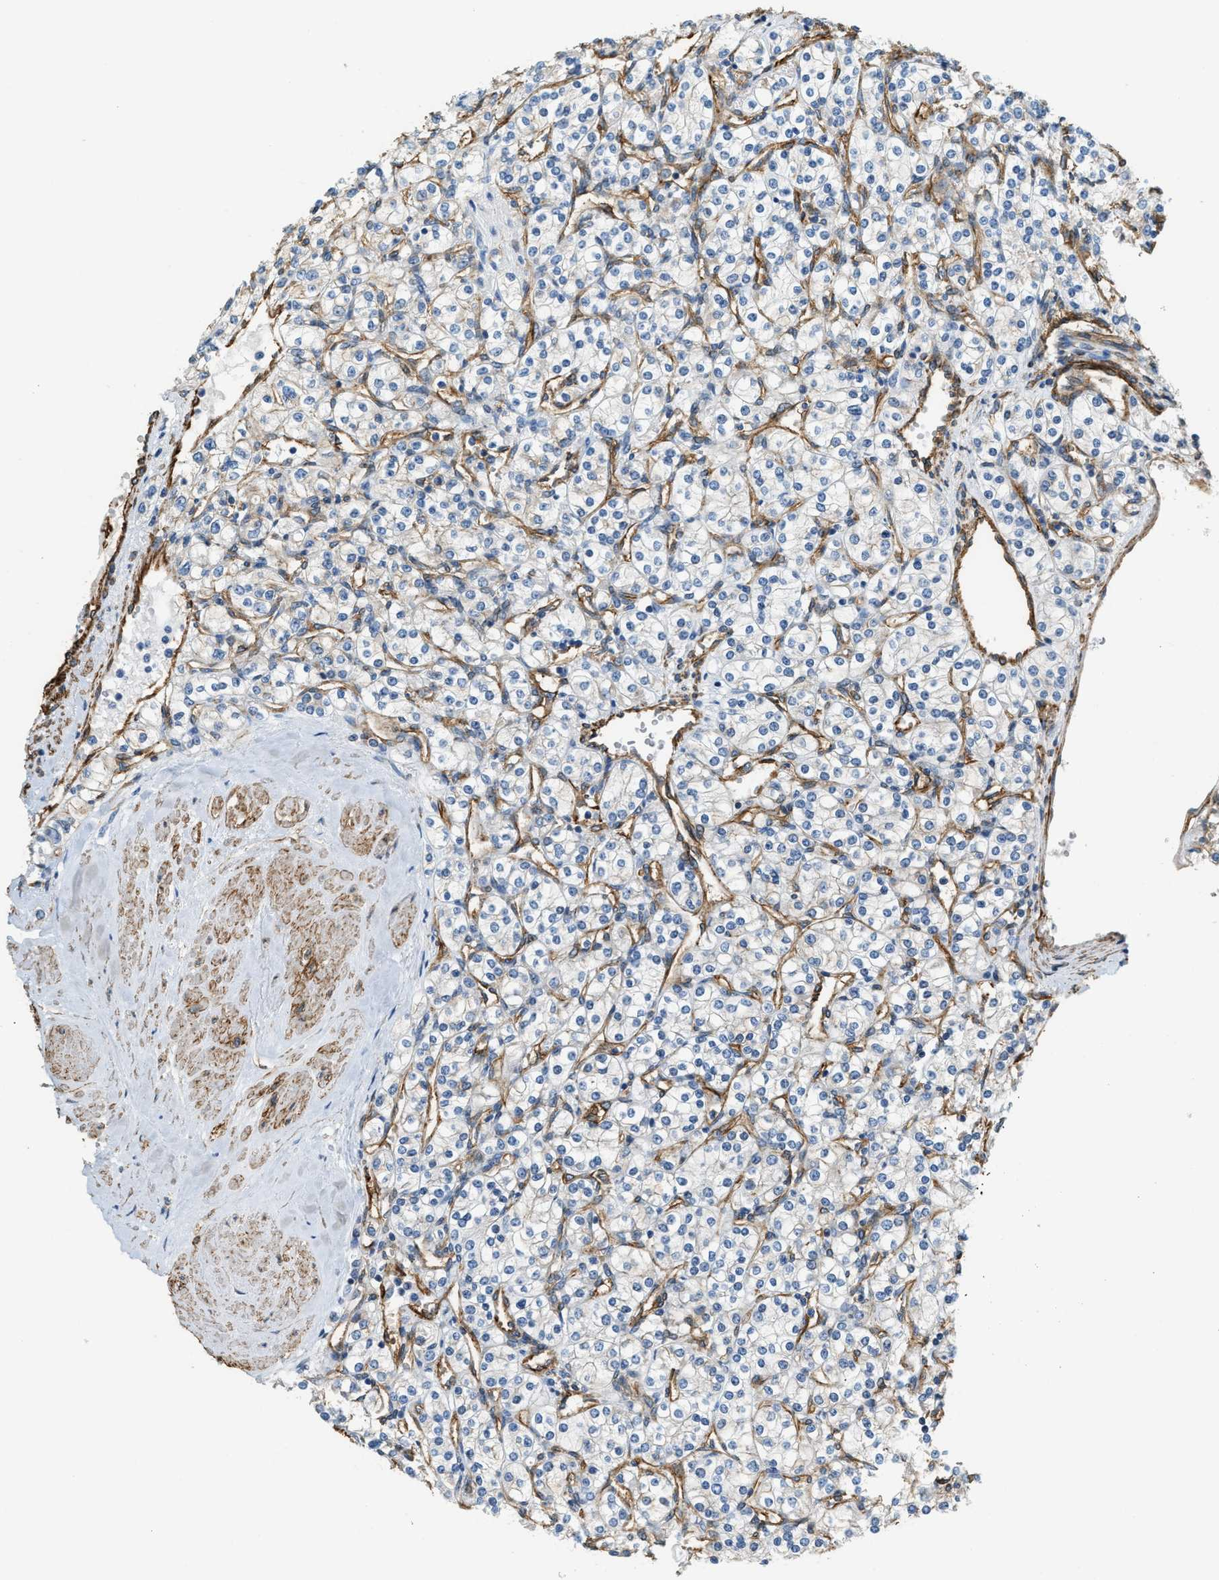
{"staining": {"intensity": "weak", "quantity": "<25%", "location": "cytoplasmic/membranous"}, "tissue": "renal cancer", "cell_type": "Tumor cells", "image_type": "cancer", "snomed": [{"axis": "morphology", "description": "Adenocarcinoma, NOS"}, {"axis": "topography", "description": "Kidney"}], "caption": "Protein analysis of renal cancer (adenocarcinoma) exhibits no significant positivity in tumor cells.", "gene": "TMEM43", "patient": {"sex": "male", "age": 77}}